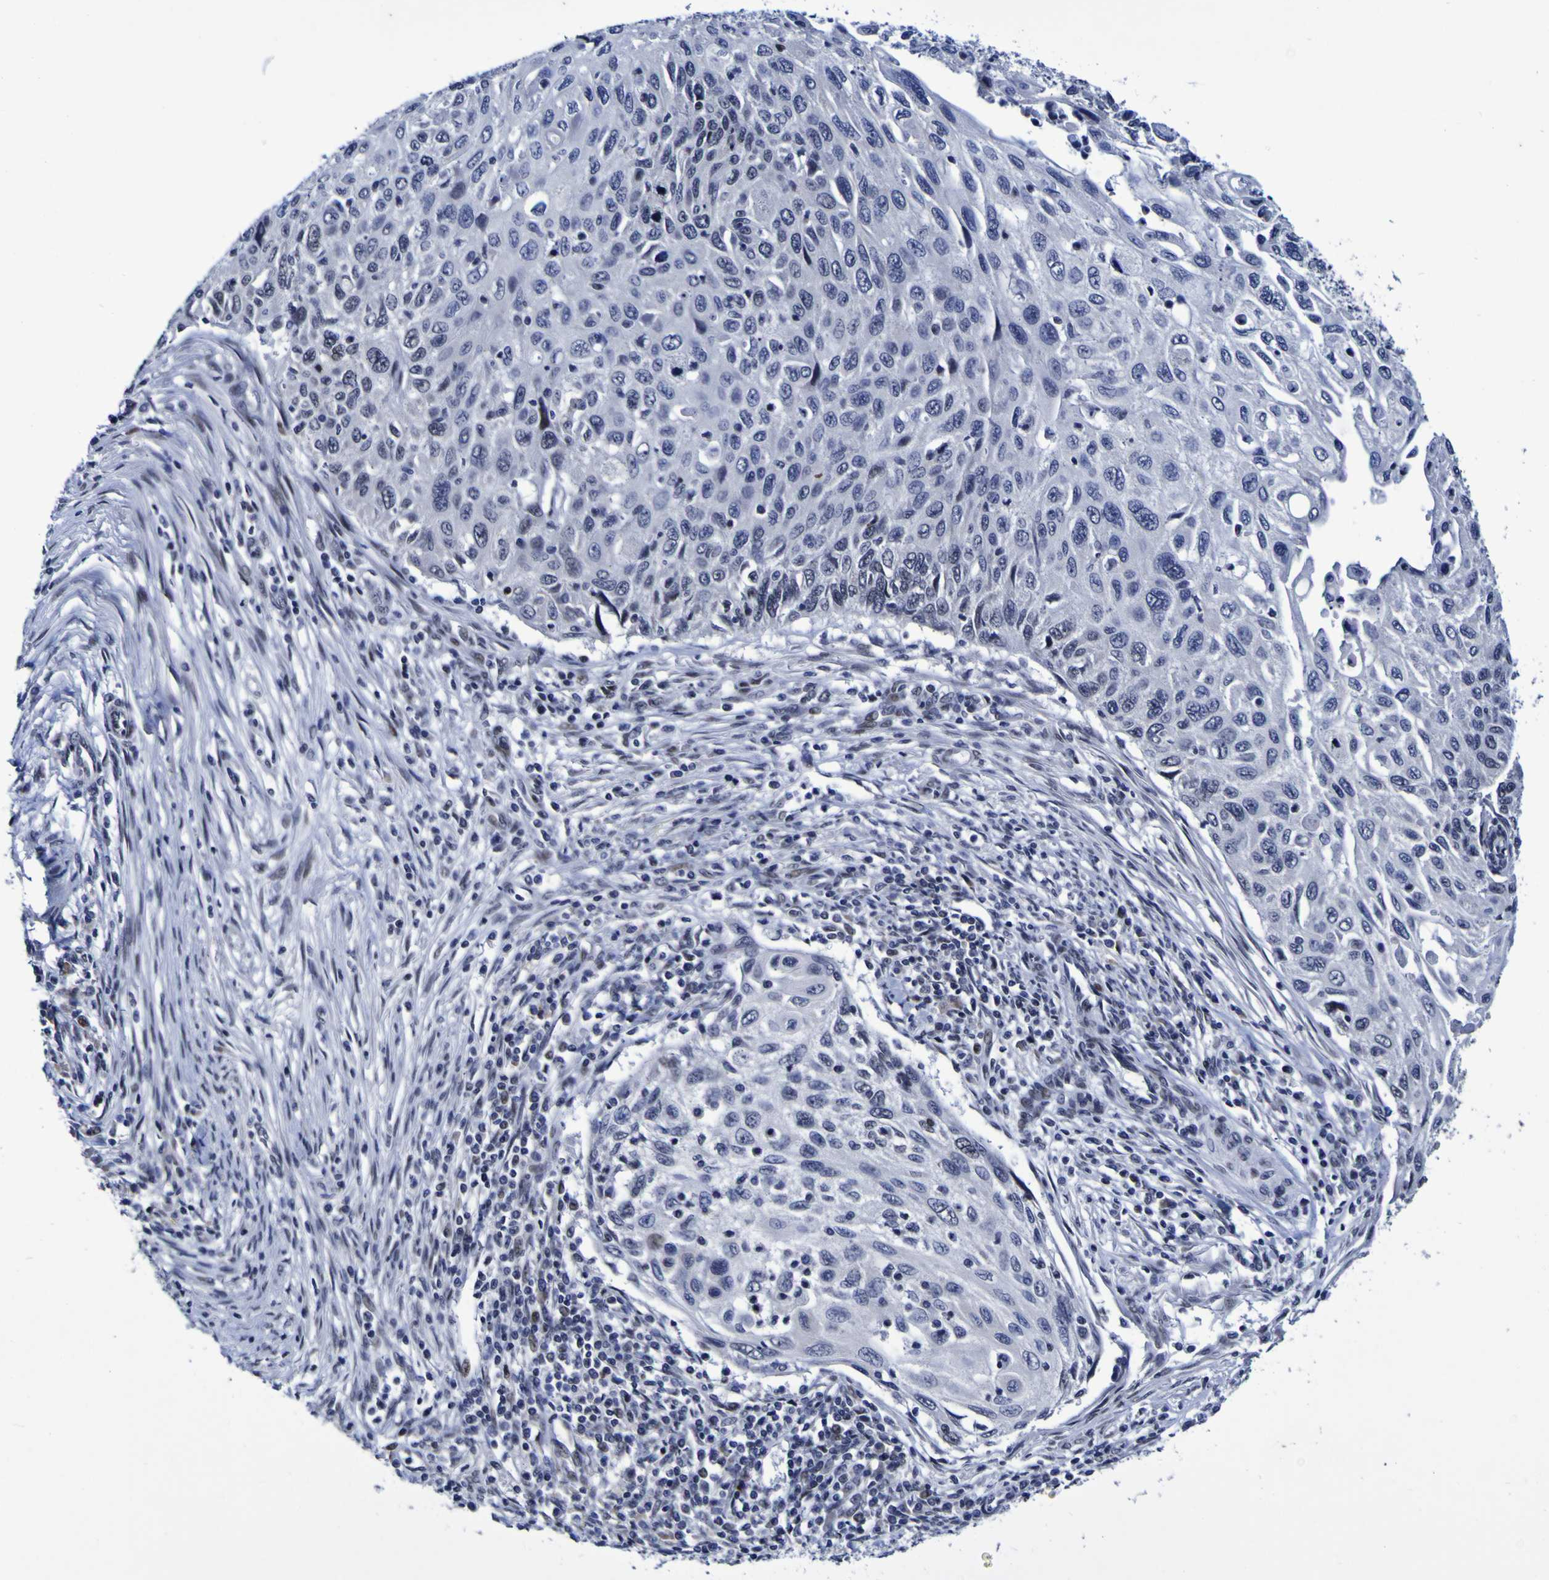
{"staining": {"intensity": "negative", "quantity": "none", "location": "none"}, "tissue": "cervical cancer", "cell_type": "Tumor cells", "image_type": "cancer", "snomed": [{"axis": "morphology", "description": "Squamous cell carcinoma, NOS"}, {"axis": "topography", "description": "Cervix"}], "caption": "Tumor cells are negative for brown protein staining in cervical cancer (squamous cell carcinoma).", "gene": "MBD3", "patient": {"sex": "female", "age": 70}}